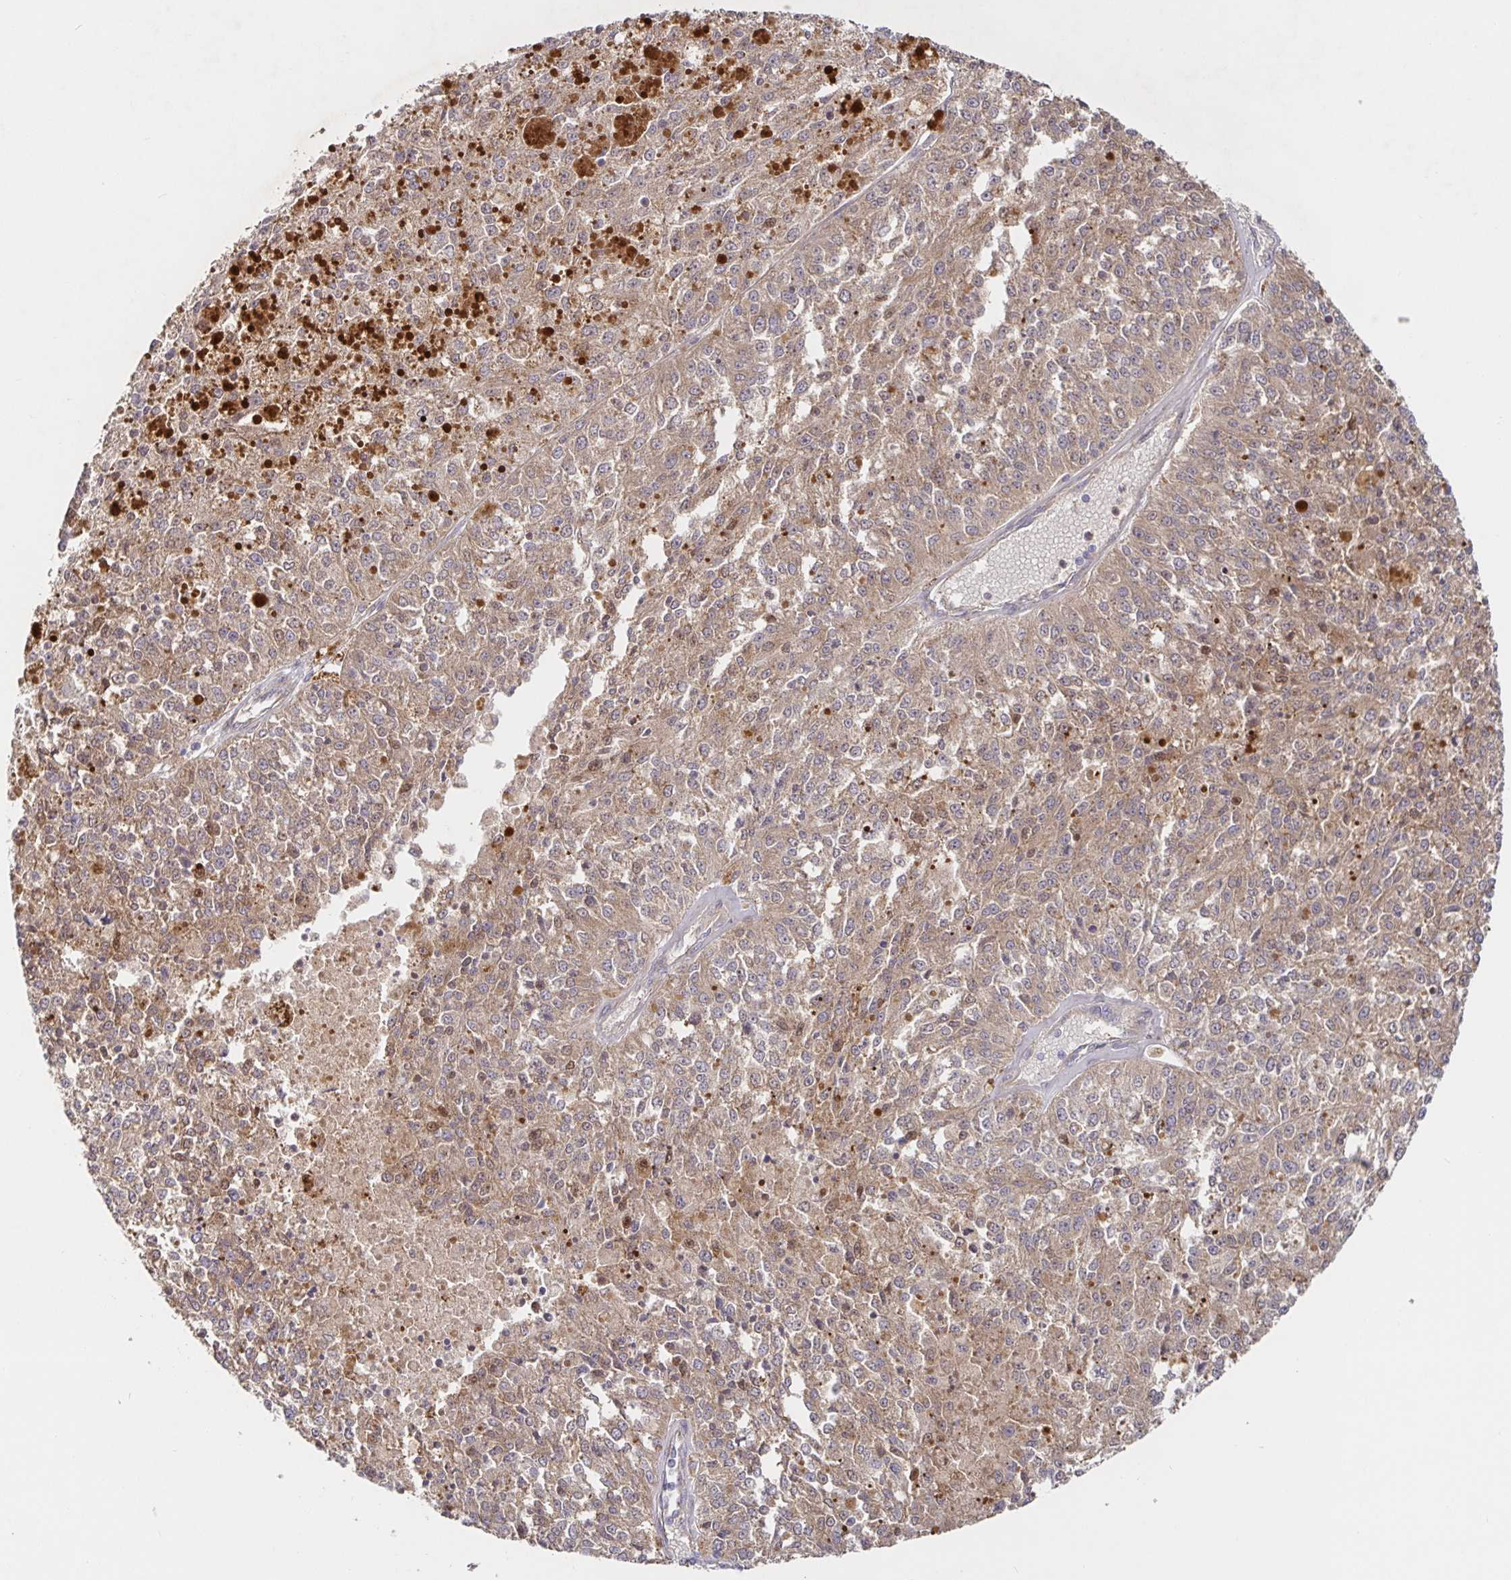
{"staining": {"intensity": "weak", "quantity": ">75%", "location": "cytoplasmic/membranous"}, "tissue": "melanoma", "cell_type": "Tumor cells", "image_type": "cancer", "snomed": [{"axis": "morphology", "description": "Malignant melanoma, Metastatic site"}, {"axis": "topography", "description": "Lymph node"}], "caption": "DAB immunohistochemical staining of malignant melanoma (metastatic site) reveals weak cytoplasmic/membranous protein expression in about >75% of tumor cells.", "gene": "AACS", "patient": {"sex": "female", "age": 64}}